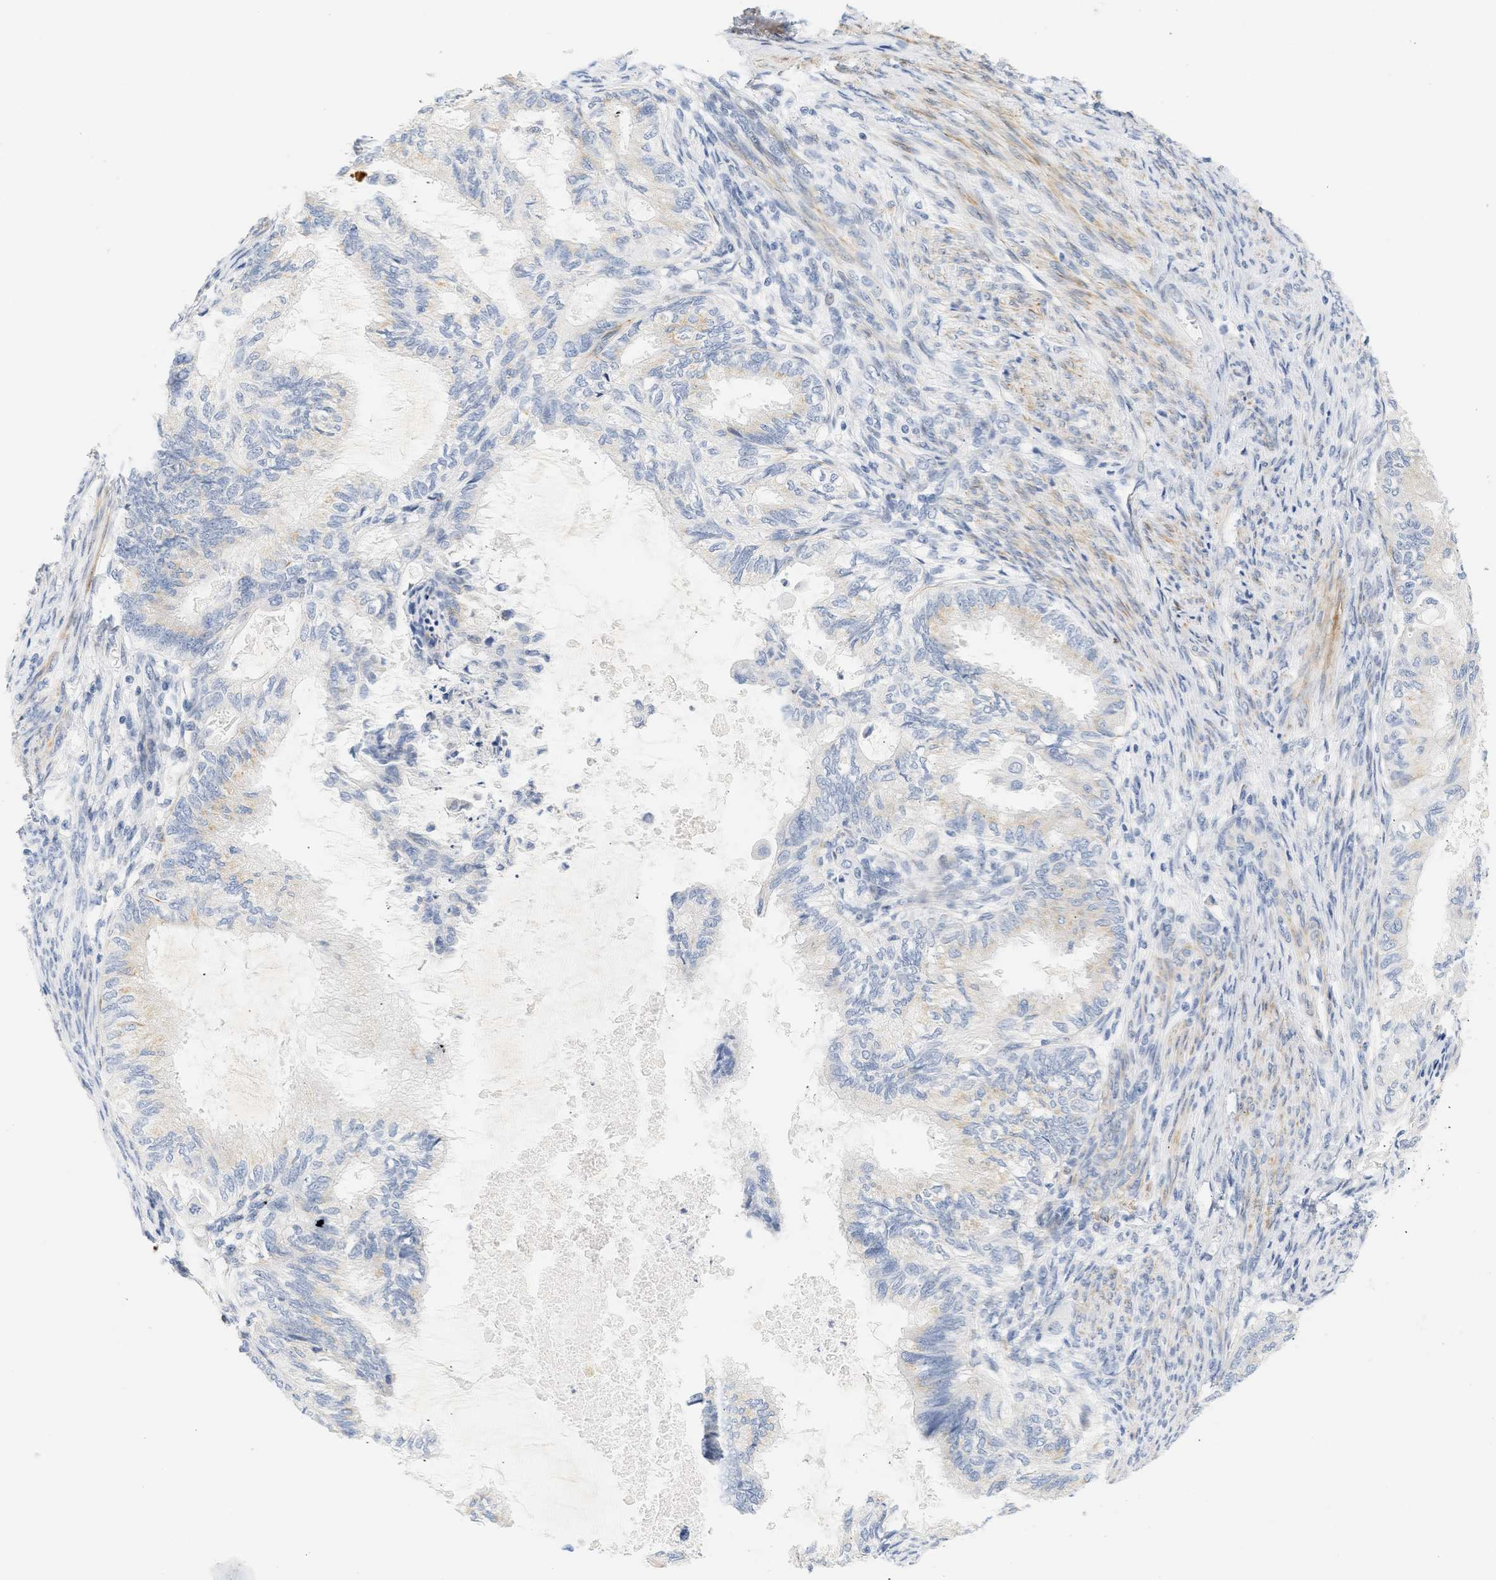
{"staining": {"intensity": "negative", "quantity": "none", "location": "none"}, "tissue": "cervical cancer", "cell_type": "Tumor cells", "image_type": "cancer", "snomed": [{"axis": "morphology", "description": "Normal tissue, NOS"}, {"axis": "morphology", "description": "Adenocarcinoma, NOS"}, {"axis": "topography", "description": "Cervix"}, {"axis": "topography", "description": "Endometrium"}], "caption": "Micrograph shows no significant protein expression in tumor cells of cervical adenocarcinoma.", "gene": "SLC30A7", "patient": {"sex": "female", "age": 86}}